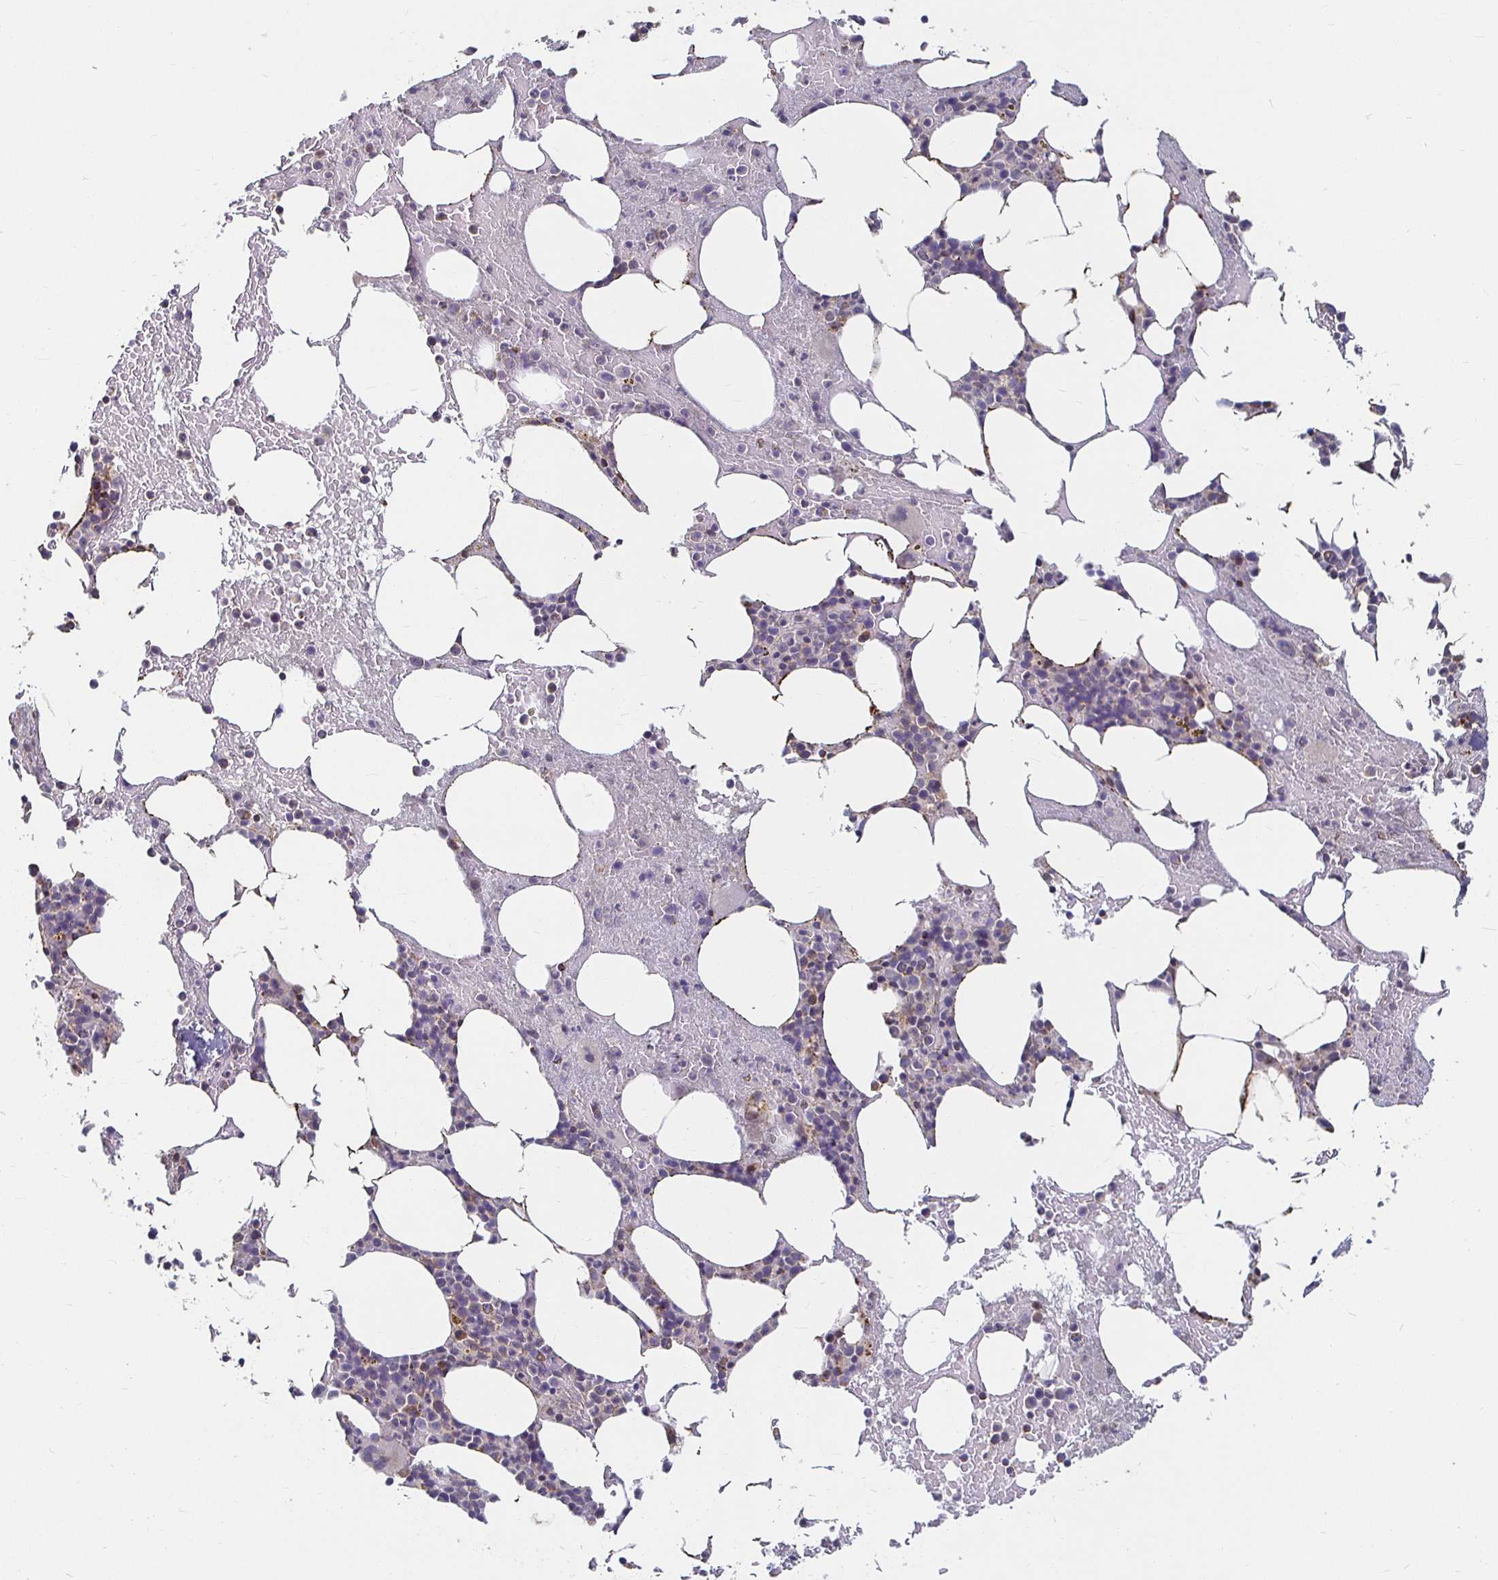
{"staining": {"intensity": "negative", "quantity": "none", "location": "none"}, "tissue": "bone marrow", "cell_type": "Hematopoietic cells", "image_type": "normal", "snomed": [{"axis": "morphology", "description": "Normal tissue, NOS"}, {"axis": "topography", "description": "Bone marrow"}], "caption": "Immunohistochemical staining of unremarkable bone marrow demonstrates no significant expression in hematopoietic cells. Nuclei are stained in blue.", "gene": "RNF144B", "patient": {"sex": "female", "age": 62}}